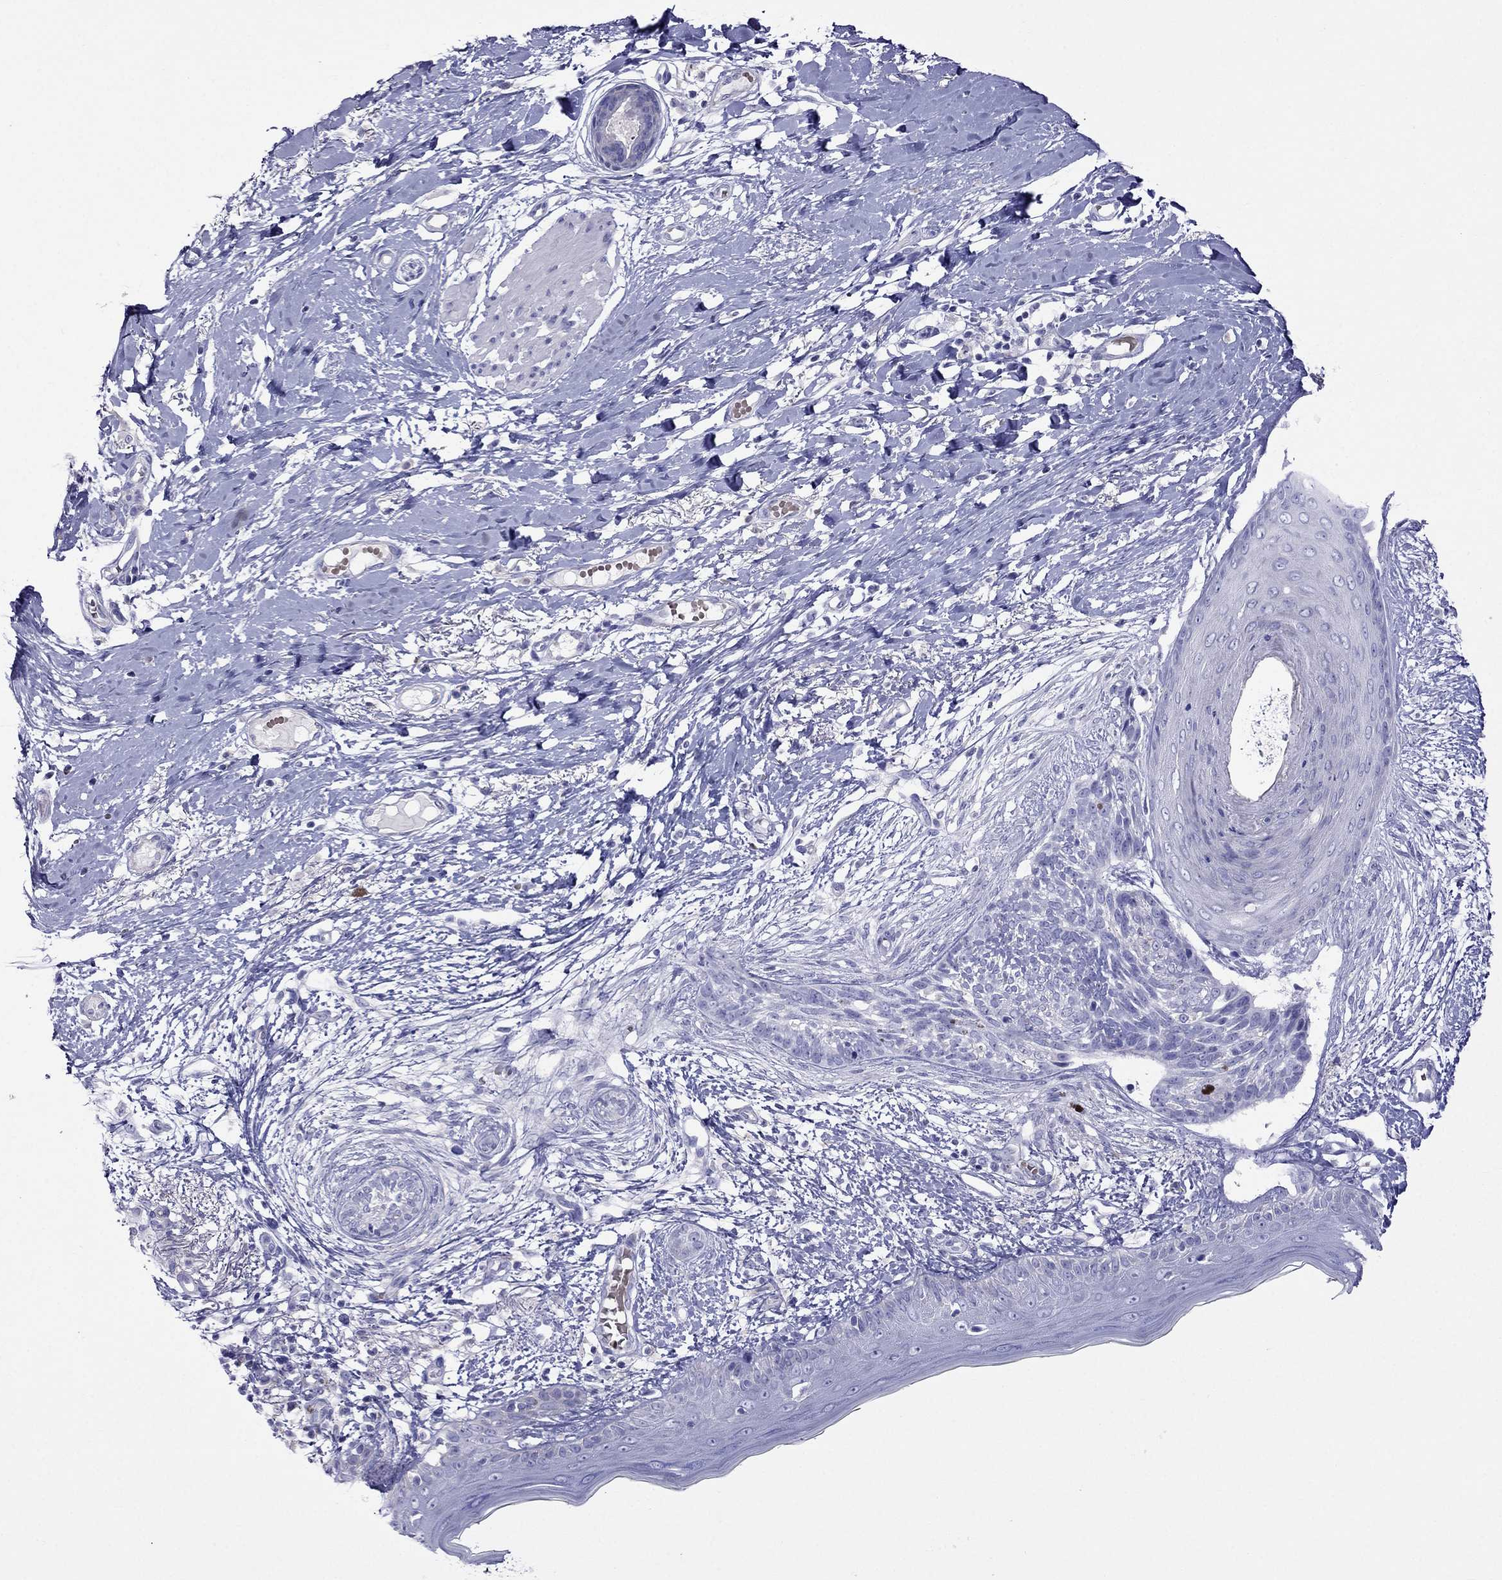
{"staining": {"intensity": "negative", "quantity": "none", "location": "none"}, "tissue": "skin cancer", "cell_type": "Tumor cells", "image_type": "cancer", "snomed": [{"axis": "morphology", "description": "Normal tissue, NOS"}, {"axis": "morphology", "description": "Basal cell carcinoma"}, {"axis": "topography", "description": "Skin"}], "caption": "High magnification brightfield microscopy of skin cancer stained with DAB (brown) and counterstained with hematoxylin (blue): tumor cells show no significant expression. Nuclei are stained in blue.", "gene": "TDRD1", "patient": {"sex": "male", "age": 84}}